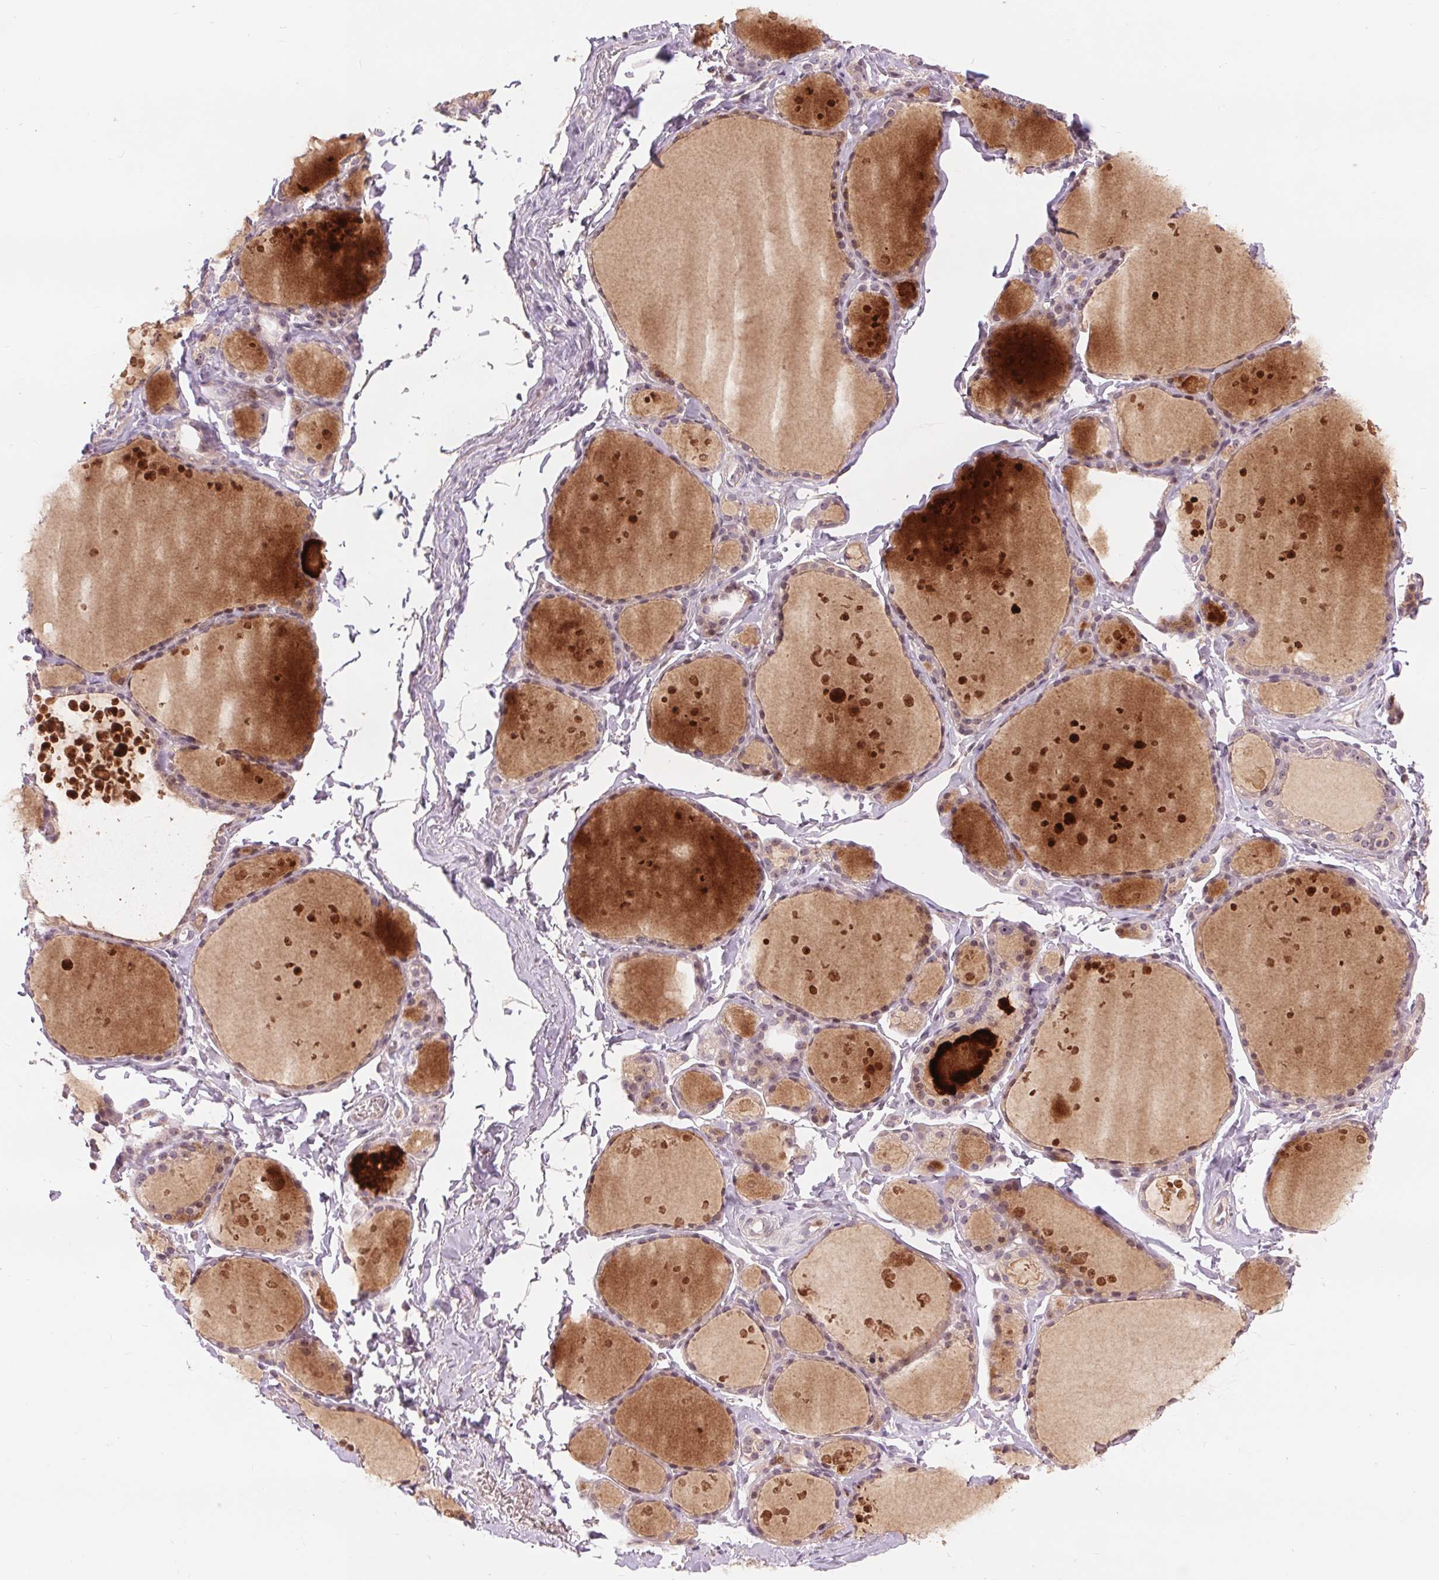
{"staining": {"intensity": "moderate", "quantity": "<25%", "location": "cytoplasmic/membranous"}, "tissue": "thyroid gland", "cell_type": "Glandular cells", "image_type": "normal", "snomed": [{"axis": "morphology", "description": "Normal tissue, NOS"}, {"axis": "topography", "description": "Thyroid gland"}], "caption": "The micrograph reveals staining of benign thyroid gland, revealing moderate cytoplasmic/membranous protein expression (brown color) within glandular cells.", "gene": "RANBP3L", "patient": {"sex": "male", "age": 68}}